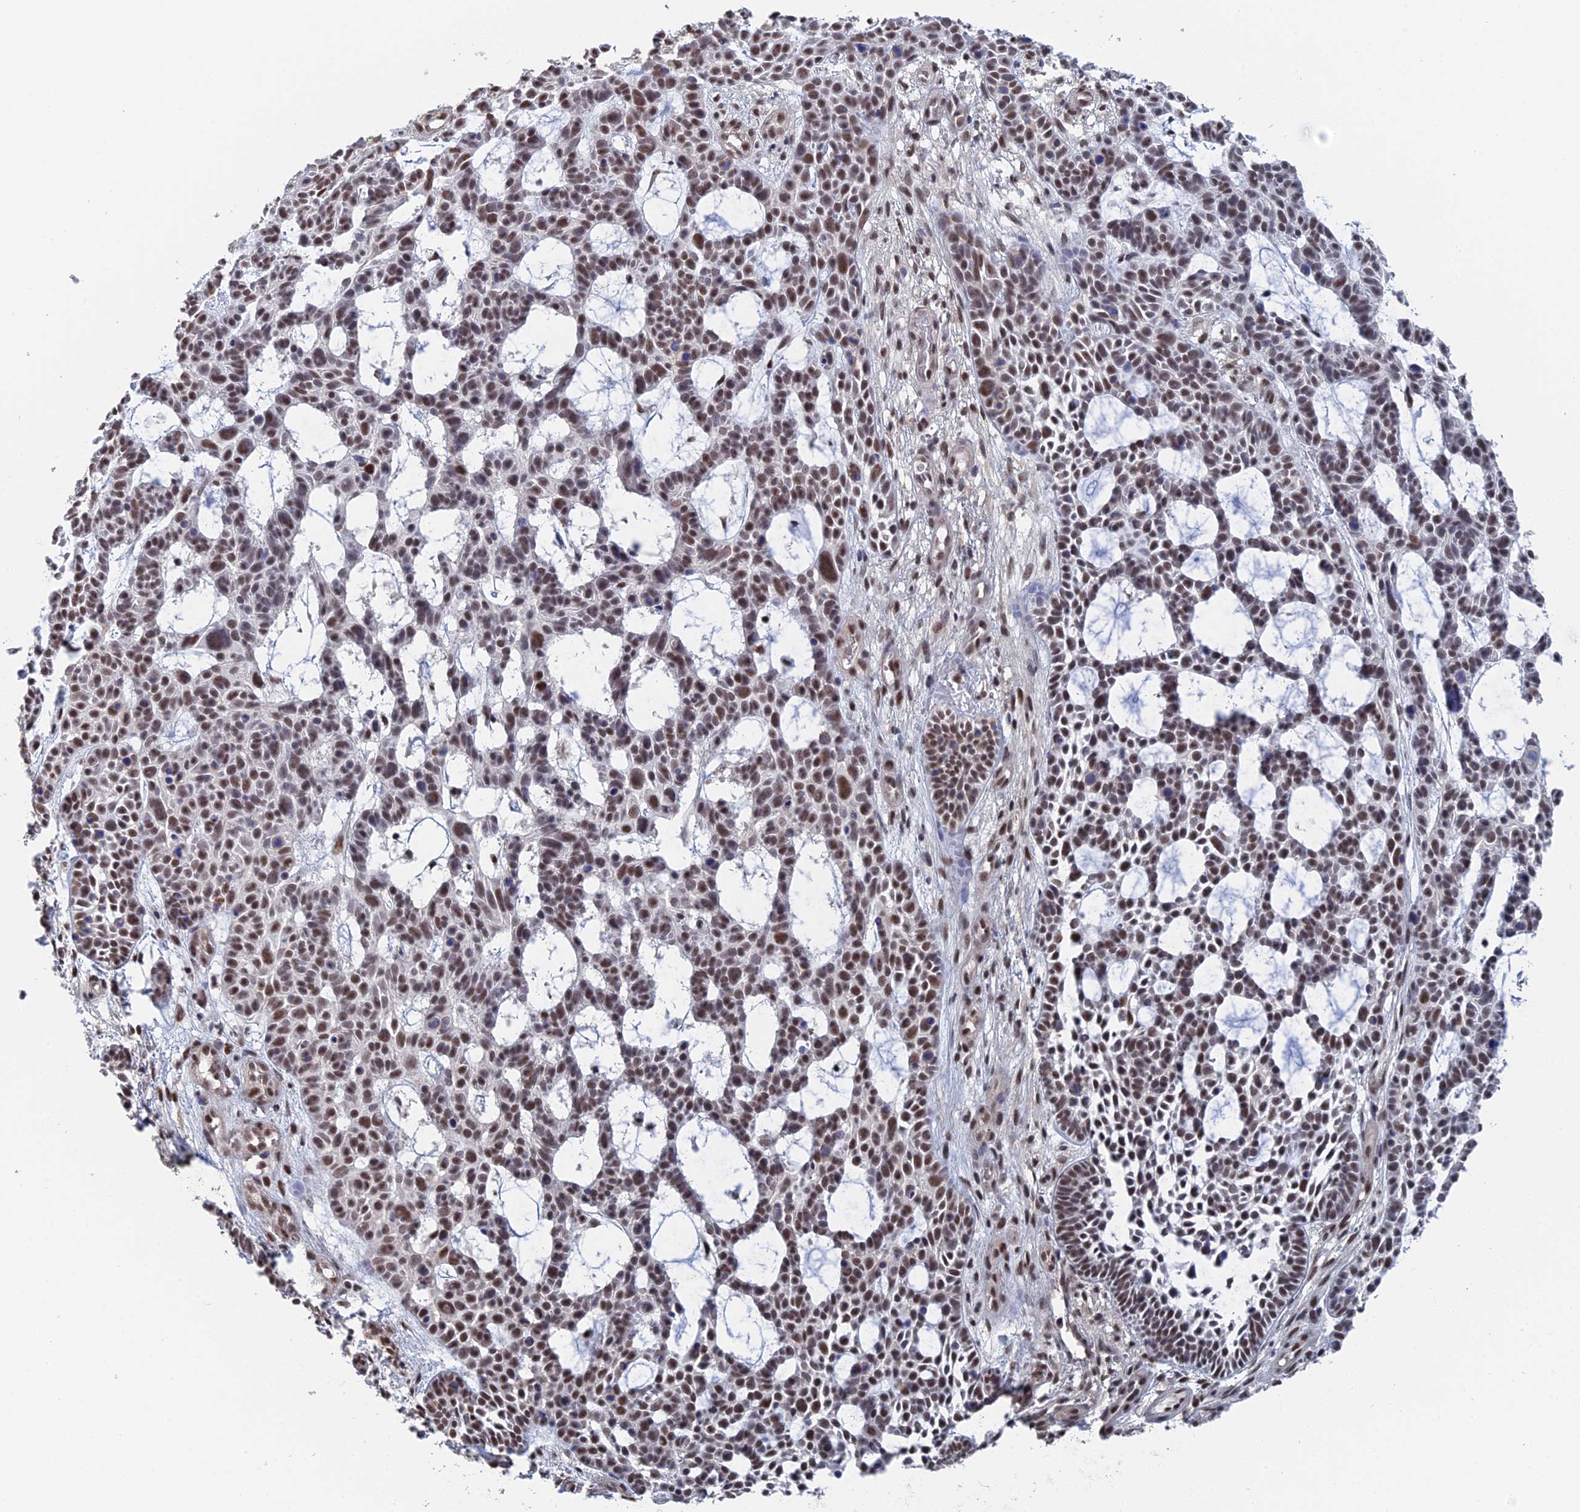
{"staining": {"intensity": "moderate", "quantity": ">75%", "location": "nuclear"}, "tissue": "skin cancer", "cell_type": "Tumor cells", "image_type": "cancer", "snomed": [{"axis": "morphology", "description": "Basal cell carcinoma"}, {"axis": "topography", "description": "Skin"}], "caption": "Immunohistochemical staining of skin cancer (basal cell carcinoma) displays medium levels of moderate nuclear expression in about >75% of tumor cells. (IHC, brightfield microscopy, high magnification).", "gene": "TSSC4", "patient": {"sex": "male", "age": 89}}